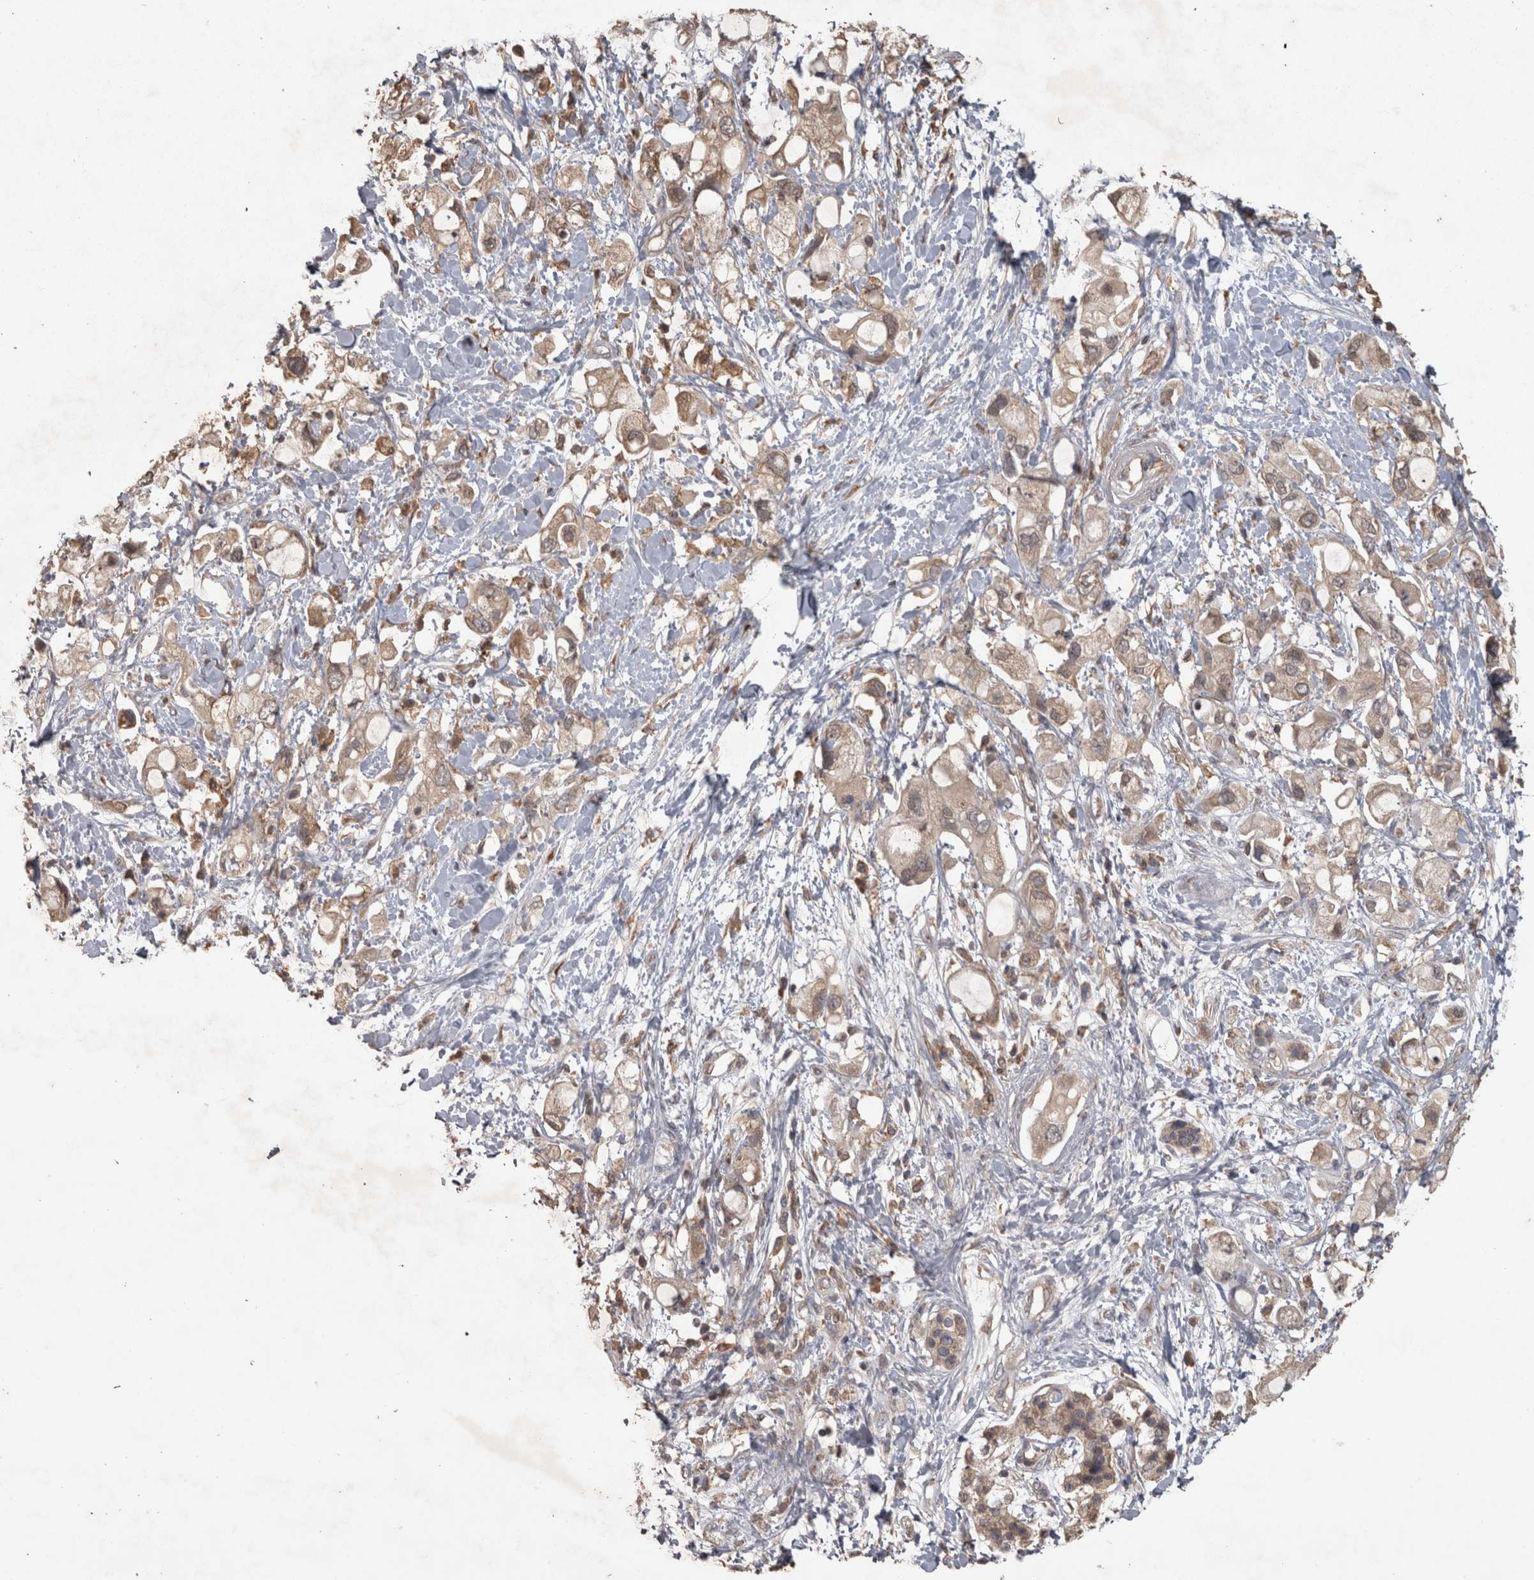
{"staining": {"intensity": "weak", "quantity": "25%-75%", "location": "cytoplasmic/membranous"}, "tissue": "pancreatic cancer", "cell_type": "Tumor cells", "image_type": "cancer", "snomed": [{"axis": "morphology", "description": "Adenocarcinoma, NOS"}, {"axis": "topography", "description": "Pancreas"}], "caption": "Immunohistochemistry of pancreatic cancer (adenocarcinoma) demonstrates low levels of weak cytoplasmic/membranous expression in about 25%-75% of tumor cells.", "gene": "MICU3", "patient": {"sex": "female", "age": 56}}